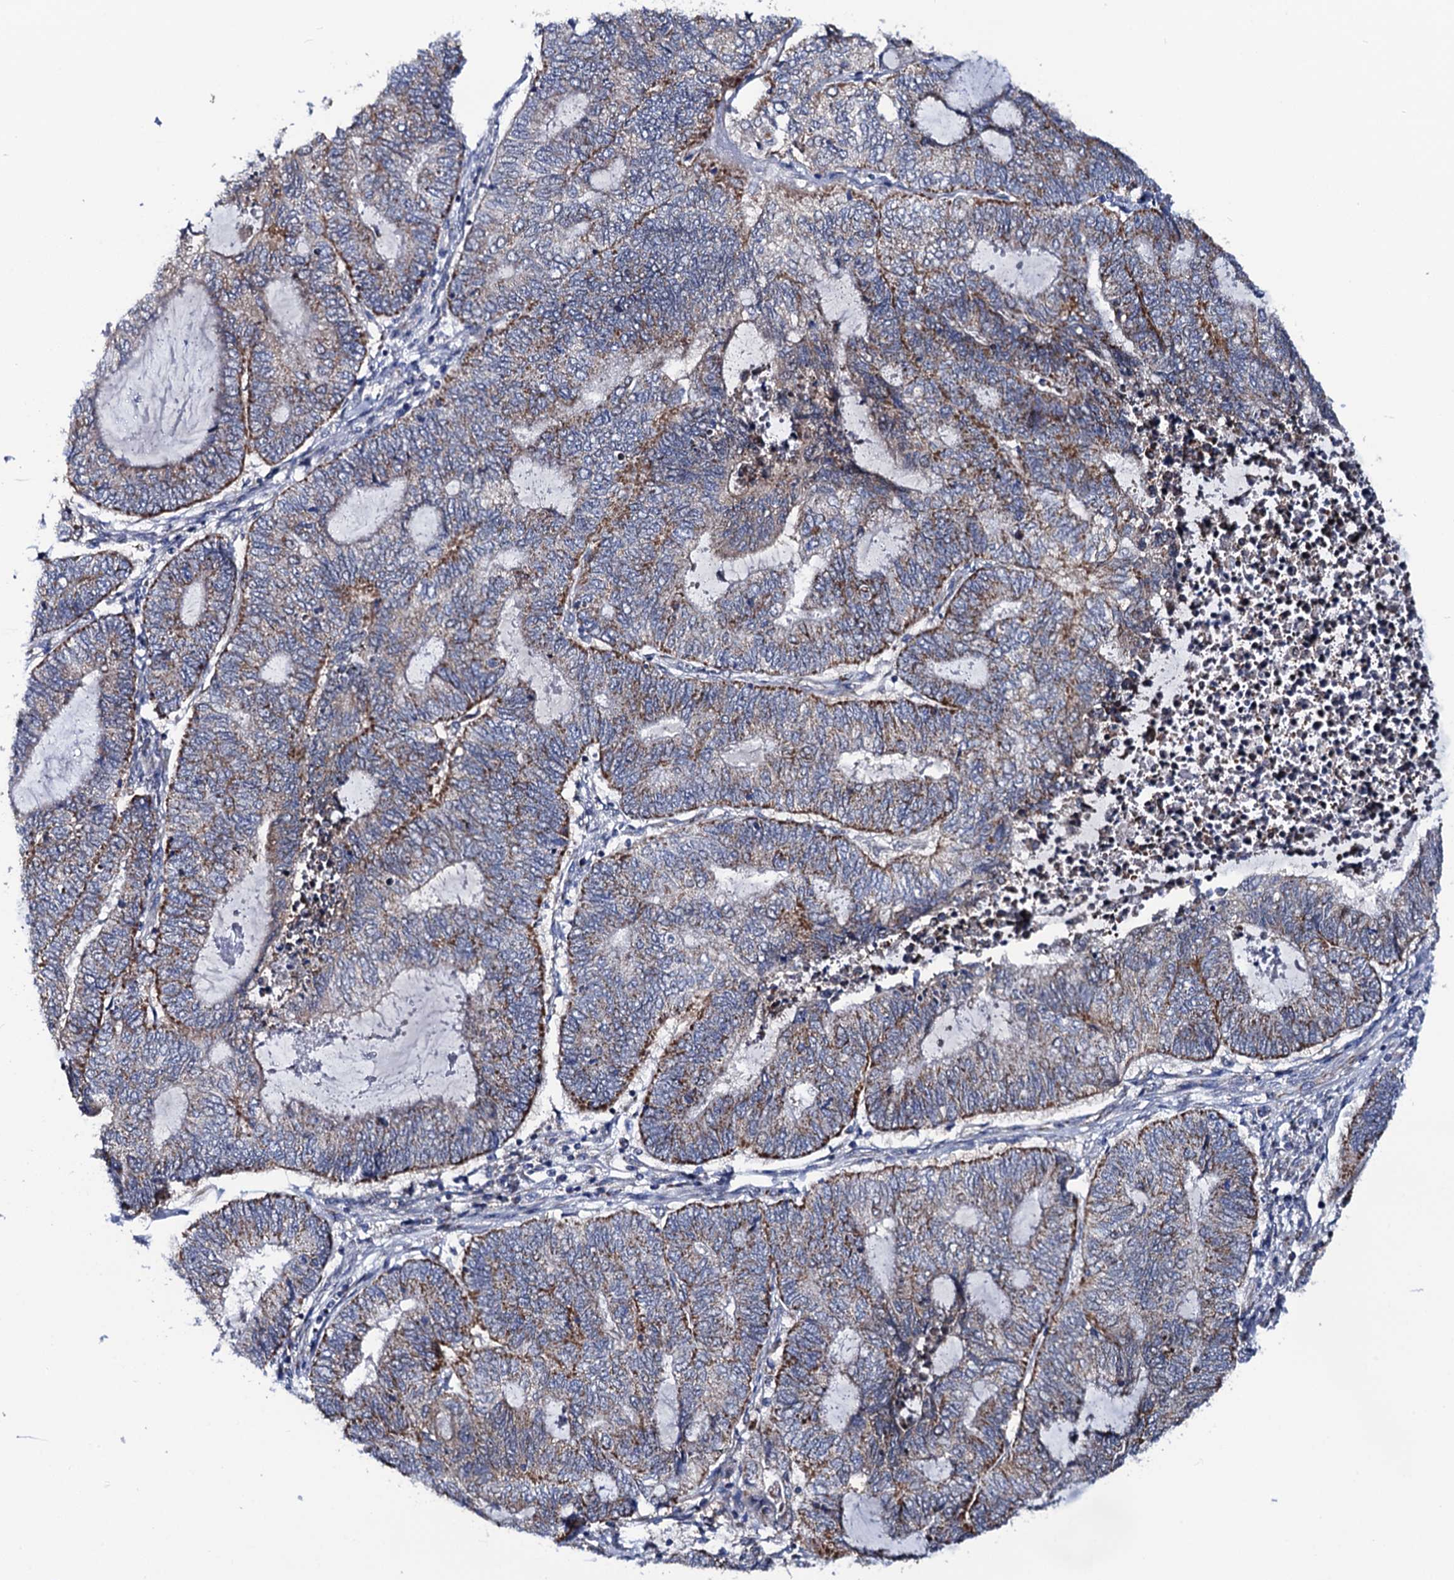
{"staining": {"intensity": "weak", "quantity": "25%-75%", "location": "cytoplasmic/membranous"}, "tissue": "endometrial cancer", "cell_type": "Tumor cells", "image_type": "cancer", "snomed": [{"axis": "morphology", "description": "Adenocarcinoma, NOS"}, {"axis": "topography", "description": "Uterus"}, {"axis": "topography", "description": "Endometrium"}], "caption": "Tumor cells reveal low levels of weak cytoplasmic/membranous positivity in approximately 25%-75% of cells in human endometrial adenocarcinoma.", "gene": "PTCD3", "patient": {"sex": "female", "age": 70}}